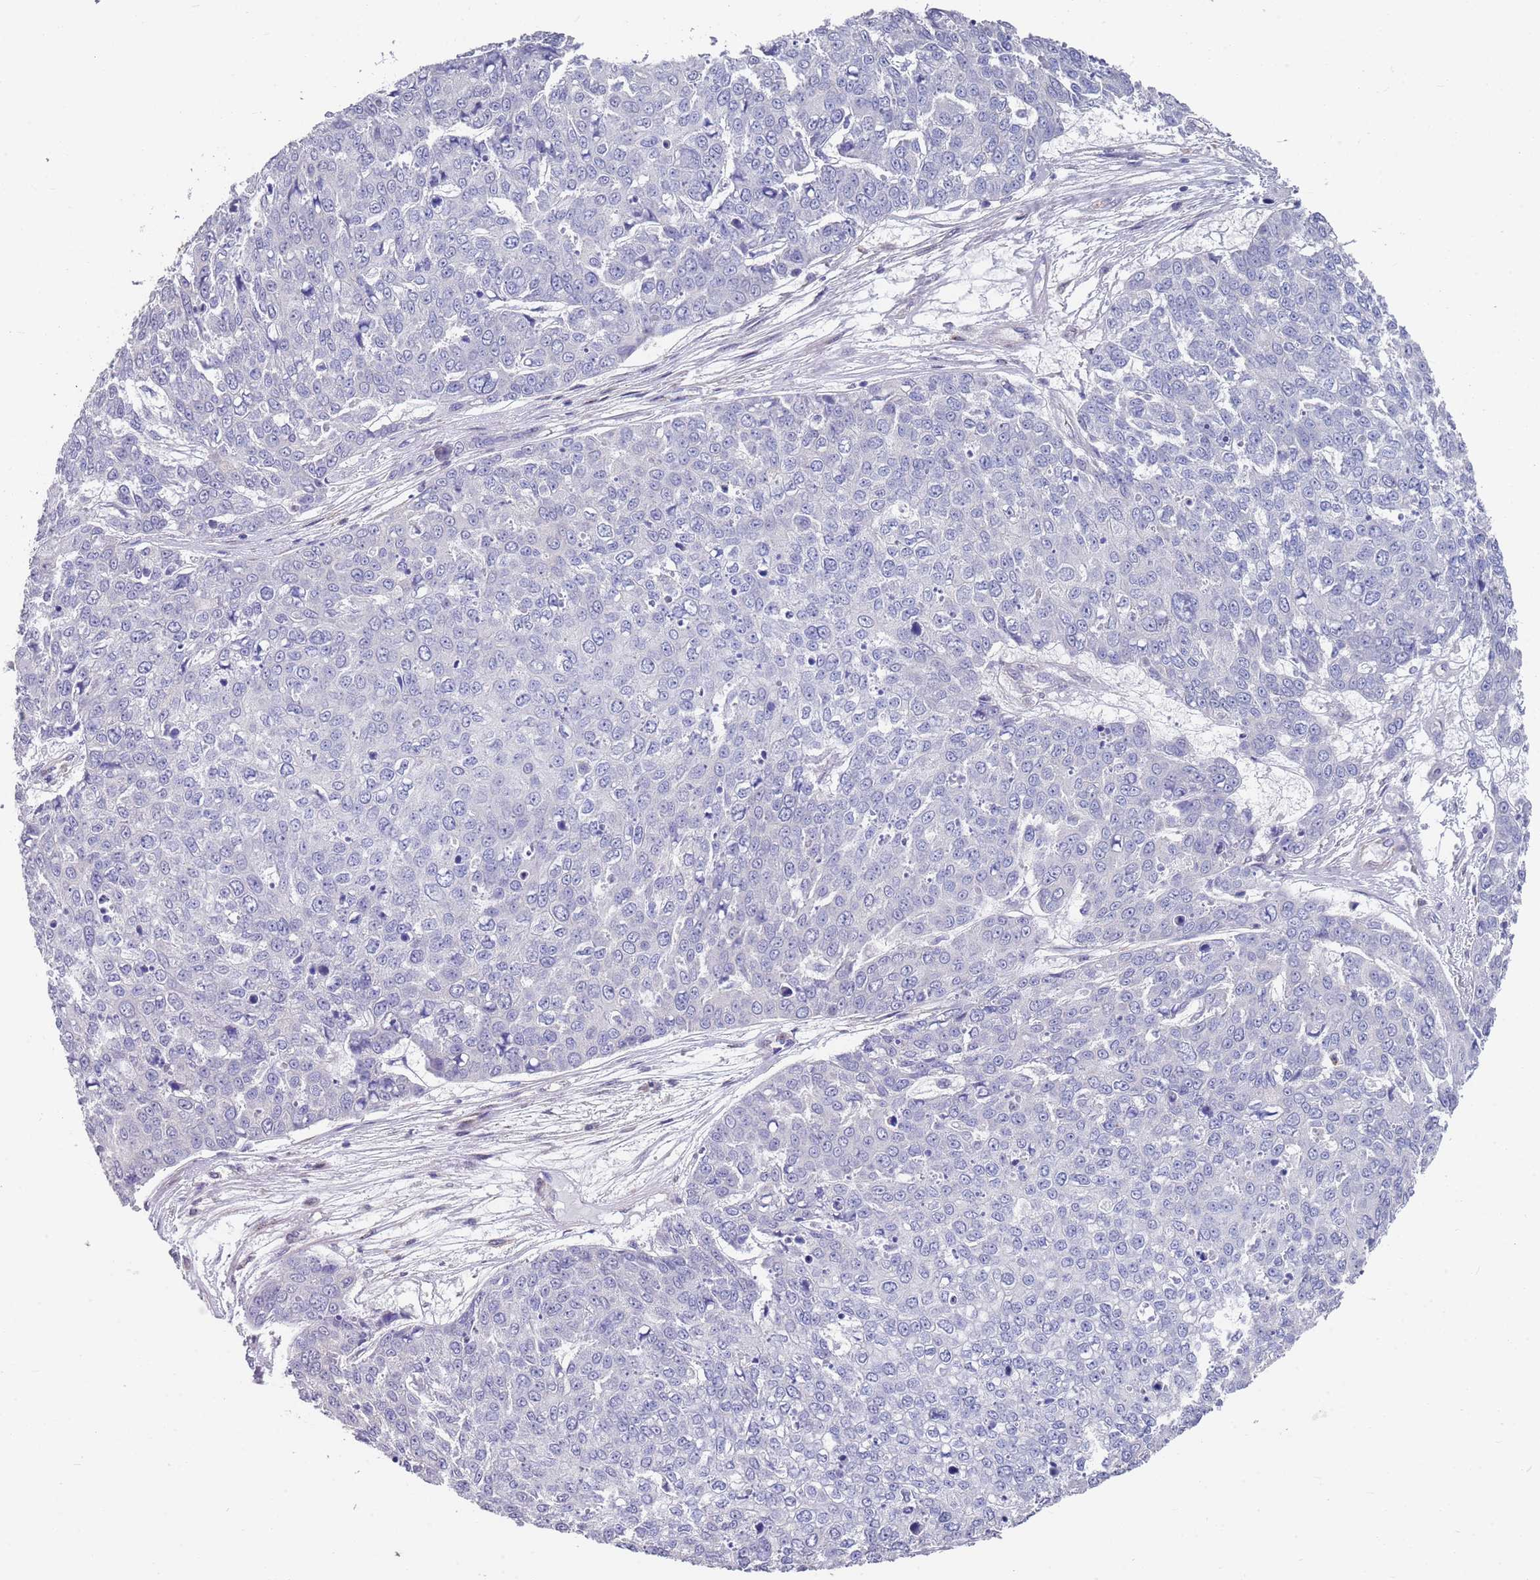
{"staining": {"intensity": "negative", "quantity": "none", "location": "none"}, "tissue": "skin cancer", "cell_type": "Tumor cells", "image_type": "cancer", "snomed": [{"axis": "morphology", "description": "Squamous cell carcinoma, NOS"}, {"axis": "topography", "description": "Skin"}], "caption": "The immunohistochemistry micrograph has no significant staining in tumor cells of squamous cell carcinoma (skin) tissue.", "gene": "ANK2", "patient": {"sex": "male", "age": 71}}